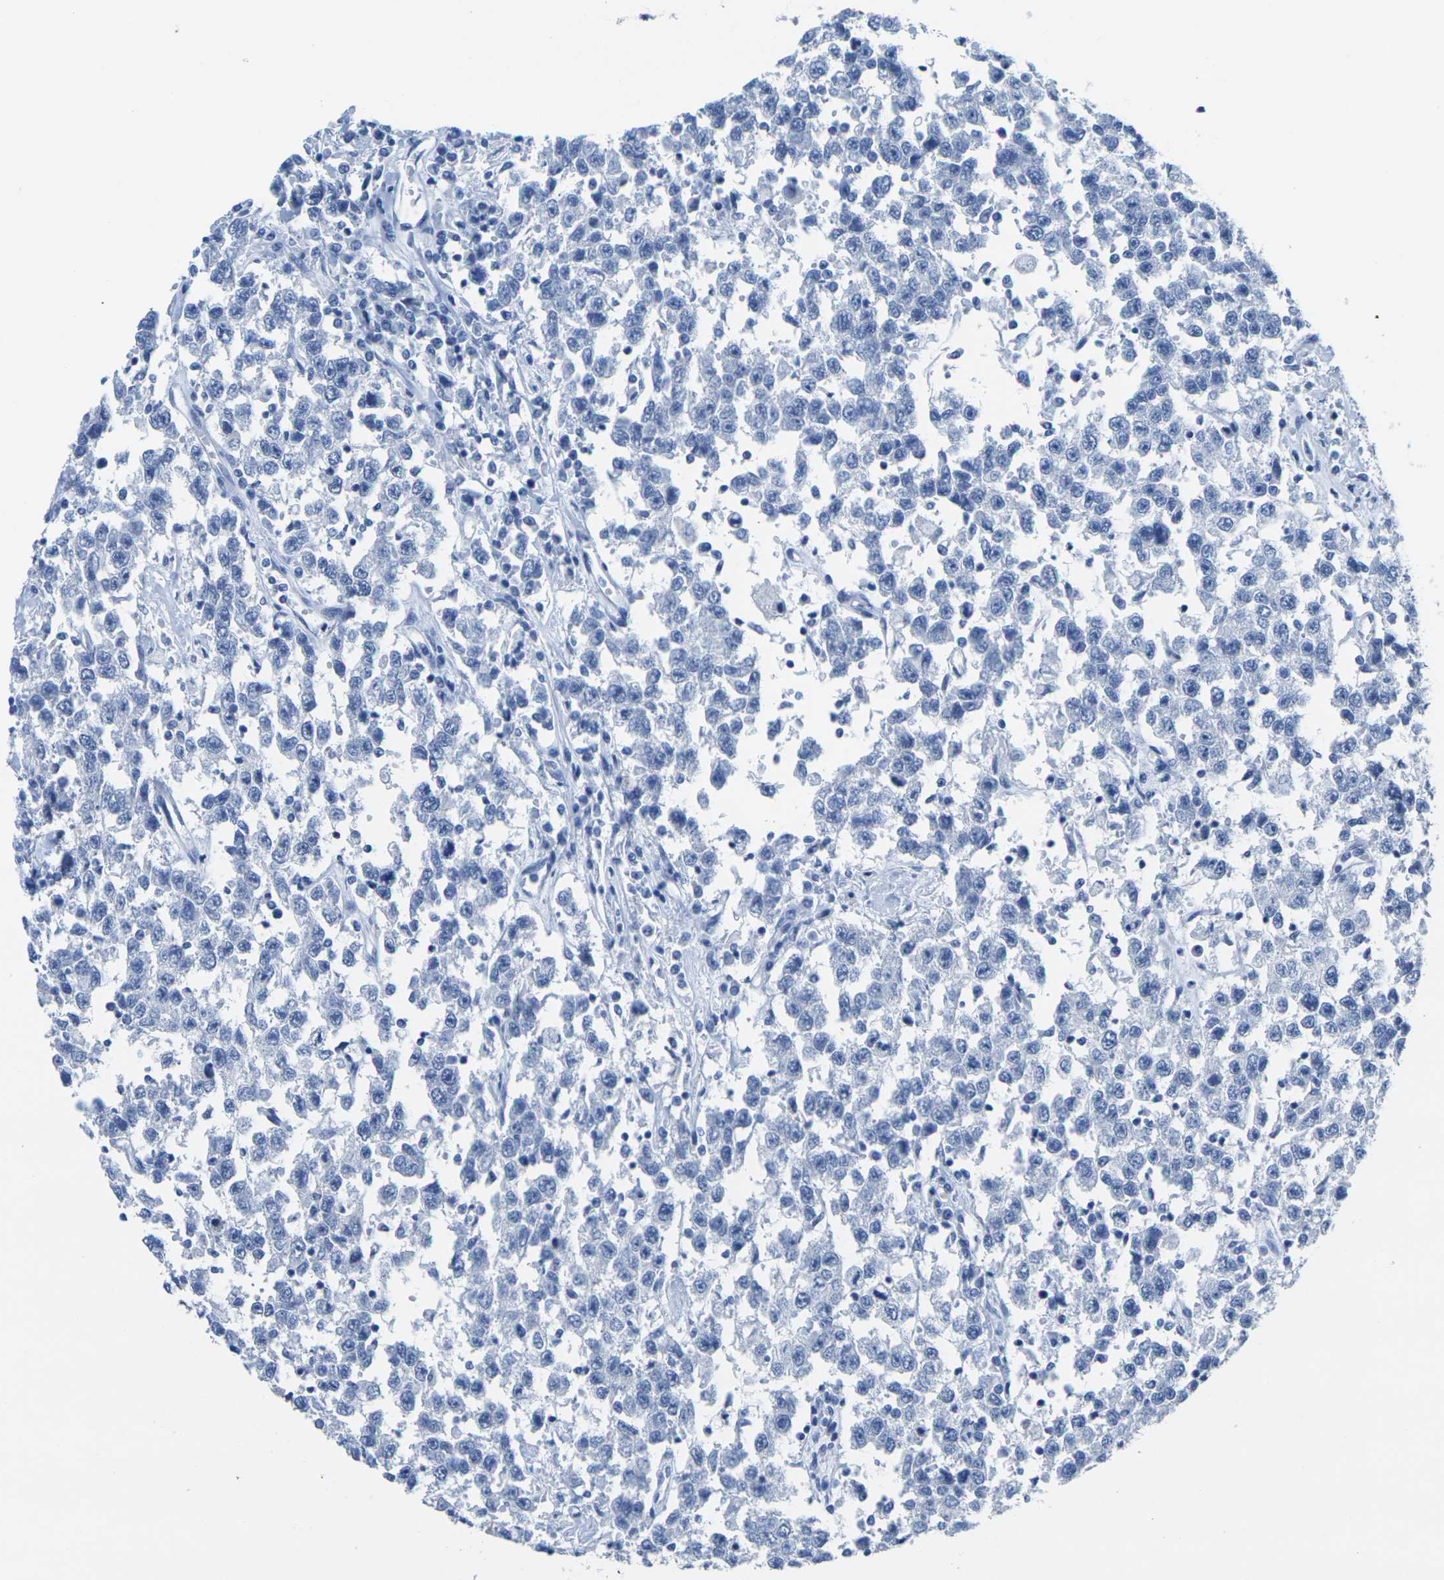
{"staining": {"intensity": "negative", "quantity": "none", "location": "none"}, "tissue": "testis cancer", "cell_type": "Tumor cells", "image_type": "cancer", "snomed": [{"axis": "morphology", "description": "Seminoma, NOS"}, {"axis": "topography", "description": "Testis"}], "caption": "This is a image of immunohistochemistry (IHC) staining of seminoma (testis), which shows no staining in tumor cells.", "gene": "CNN1", "patient": {"sex": "male", "age": 41}}